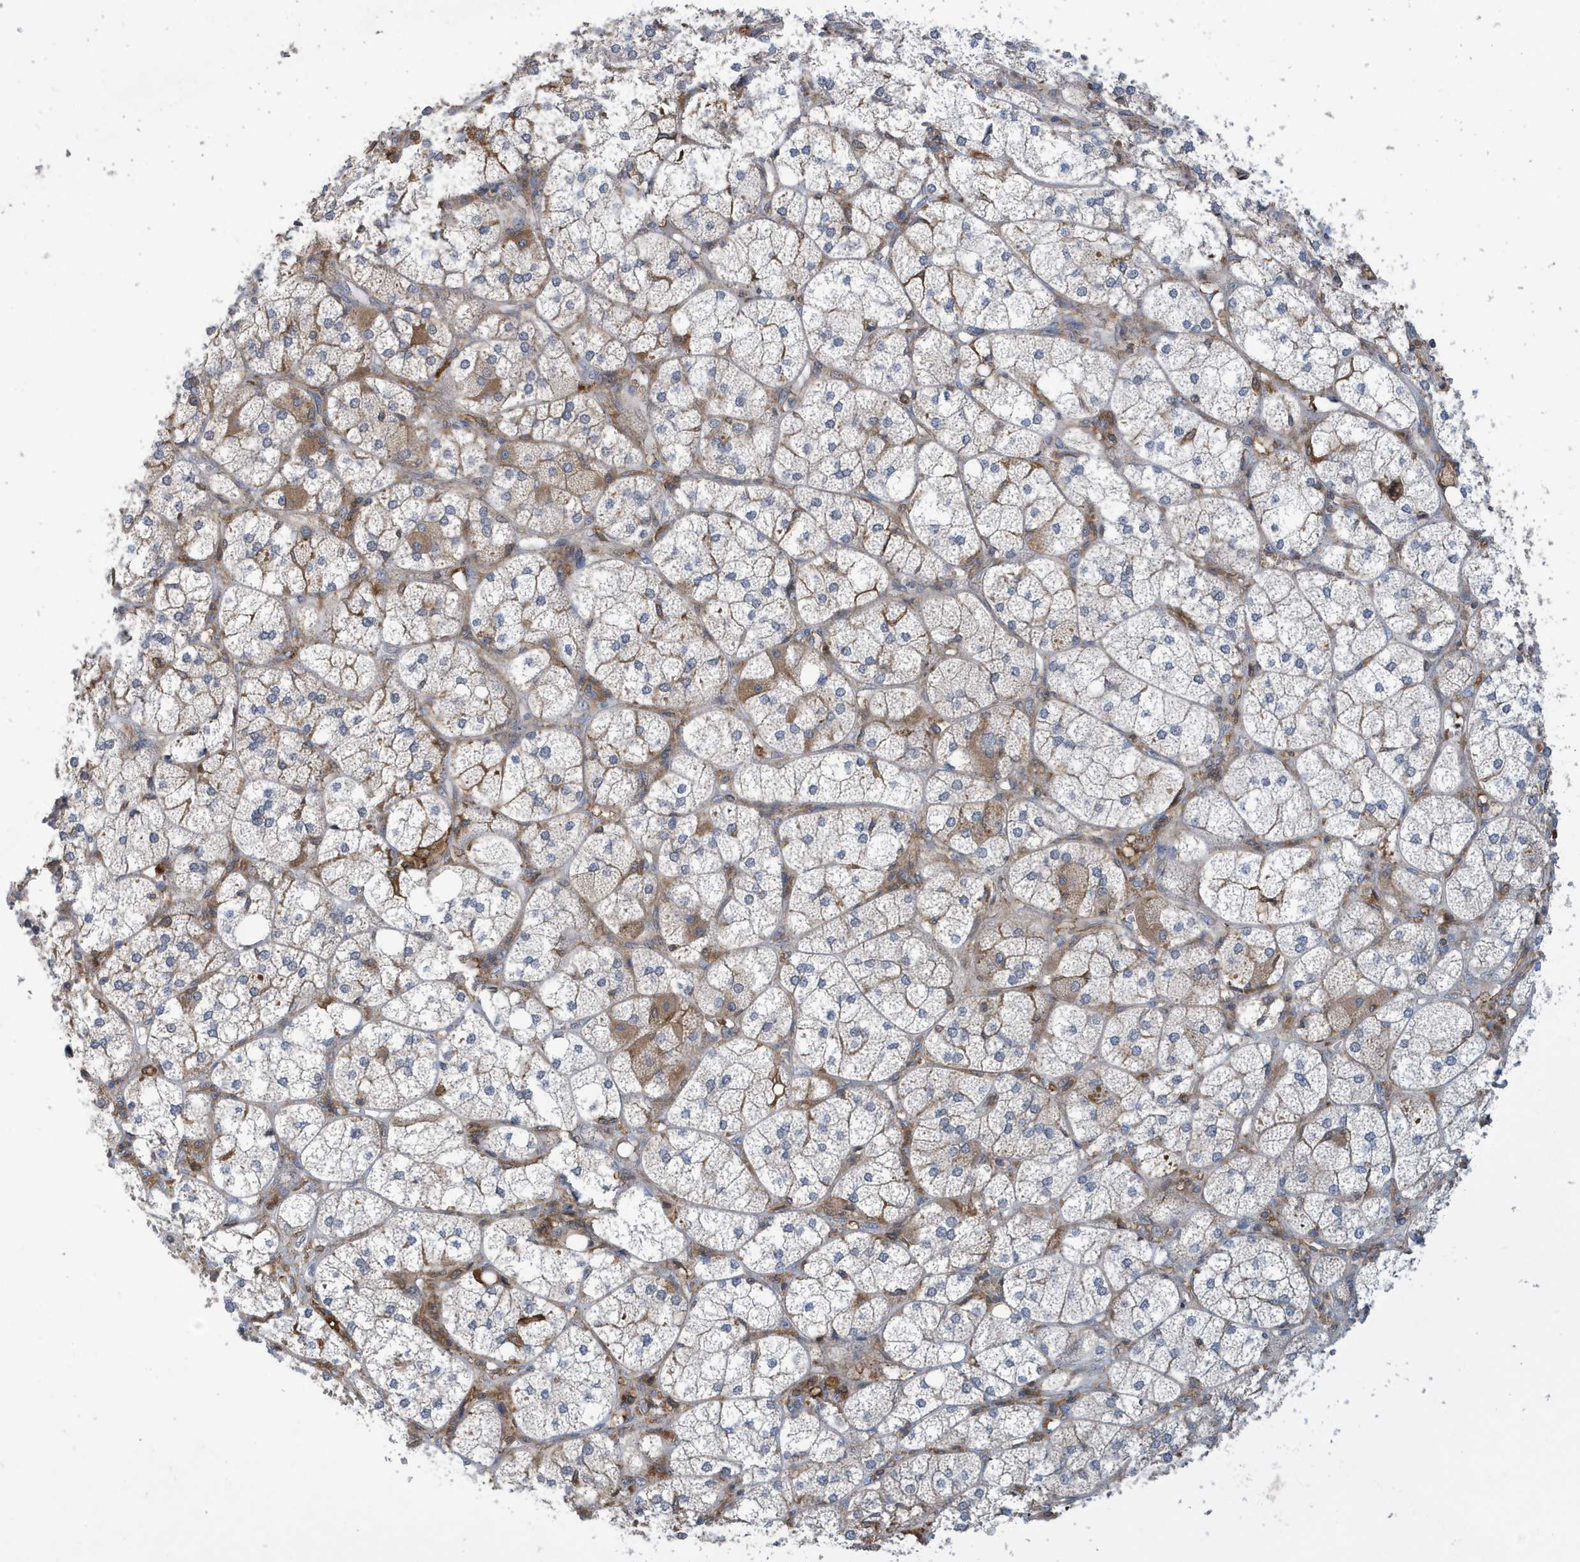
{"staining": {"intensity": "moderate", "quantity": "25%-75%", "location": "cytoplasmic/membranous"}, "tissue": "adrenal gland", "cell_type": "Glandular cells", "image_type": "normal", "snomed": [{"axis": "morphology", "description": "Normal tissue, NOS"}, {"axis": "topography", "description": "Adrenal gland"}], "caption": "Adrenal gland stained with DAB (3,3'-diaminobenzidine) IHC demonstrates medium levels of moderate cytoplasmic/membranous expression in approximately 25%-75% of glandular cells.", "gene": "NSUN3", "patient": {"sex": "female", "age": 61}}